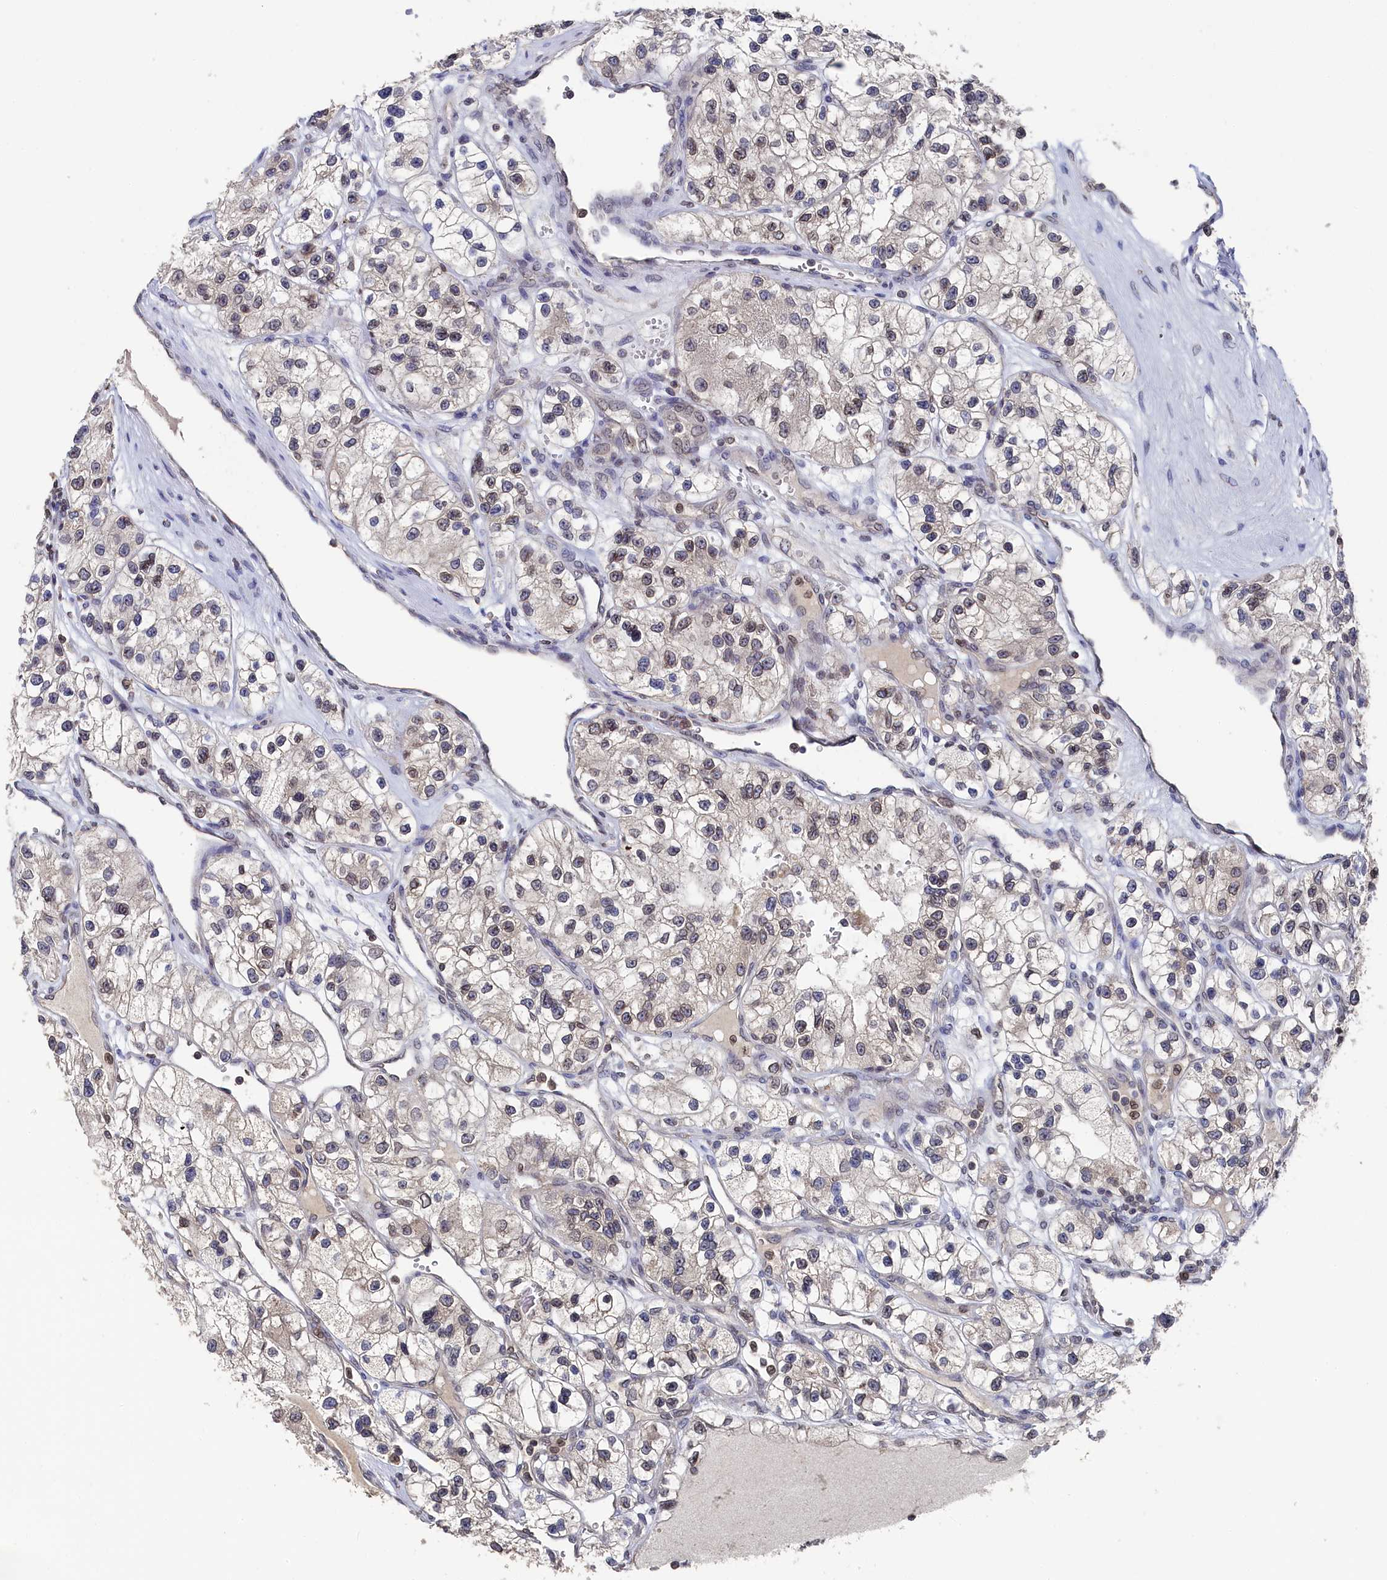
{"staining": {"intensity": "weak", "quantity": "<25%", "location": "cytoplasmic/membranous,nuclear"}, "tissue": "renal cancer", "cell_type": "Tumor cells", "image_type": "cancer", "snomed": [{"axis": "morphology", "description": "Adenocarcinoma, NOS"}, {"axis": "topography", "description": "Kidney"}], "caption": "The histopathology image exhibits no staining of tumor cells in renal cancer (adenocarcinoma).", "gene": "ANKEF1", "patient": {"sex": "female", "age": 57}}